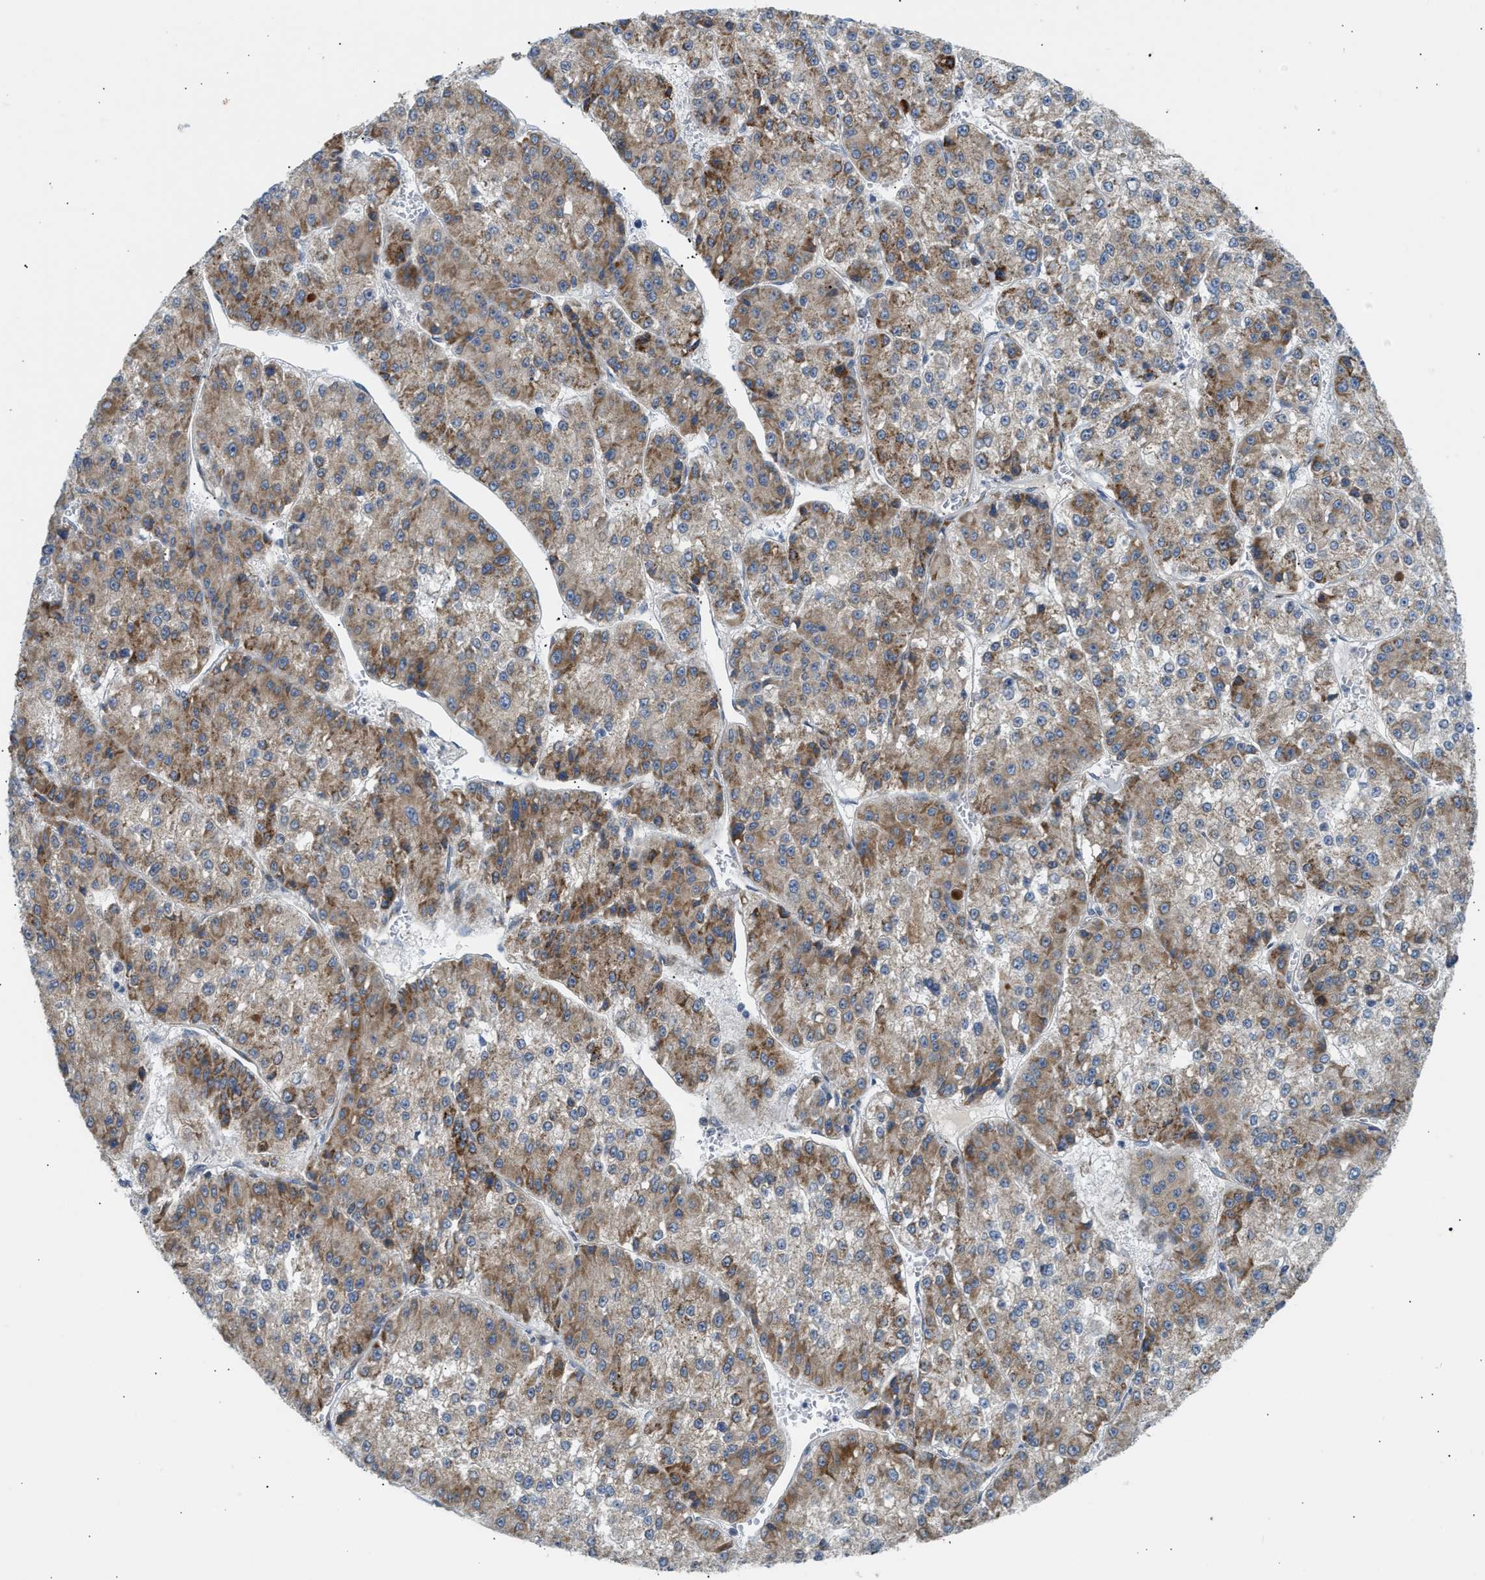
{"staining": {"intensity": "moderate", "quantity": ">75%", "location": "cytoplasmic/membranous"}, "tissue": "liver cancer", "cell_type": "Tumor cells", "image_type": "cancer", "snomed": [{"axis": "morphology", "description": "Carcinoma, Hepatocellular, NOS"}, {"axis": "topography", "description": "Liver"}], "caption": "Immunohistochemistry (IHC) (DAB (3,3'-diaminobenzidine)) staining of hepatocellular carcinoma (liver) displays moderate cytoplasmic/membranous protein expression in about >75% of tumor cells. The protein of interest is stained brown, and the nuclei are stained in blue (DAB IHC with brightfield microscopy, high magnification).", "gene": "KCNC2", "patient": {"sex": "female", "age": 73}}